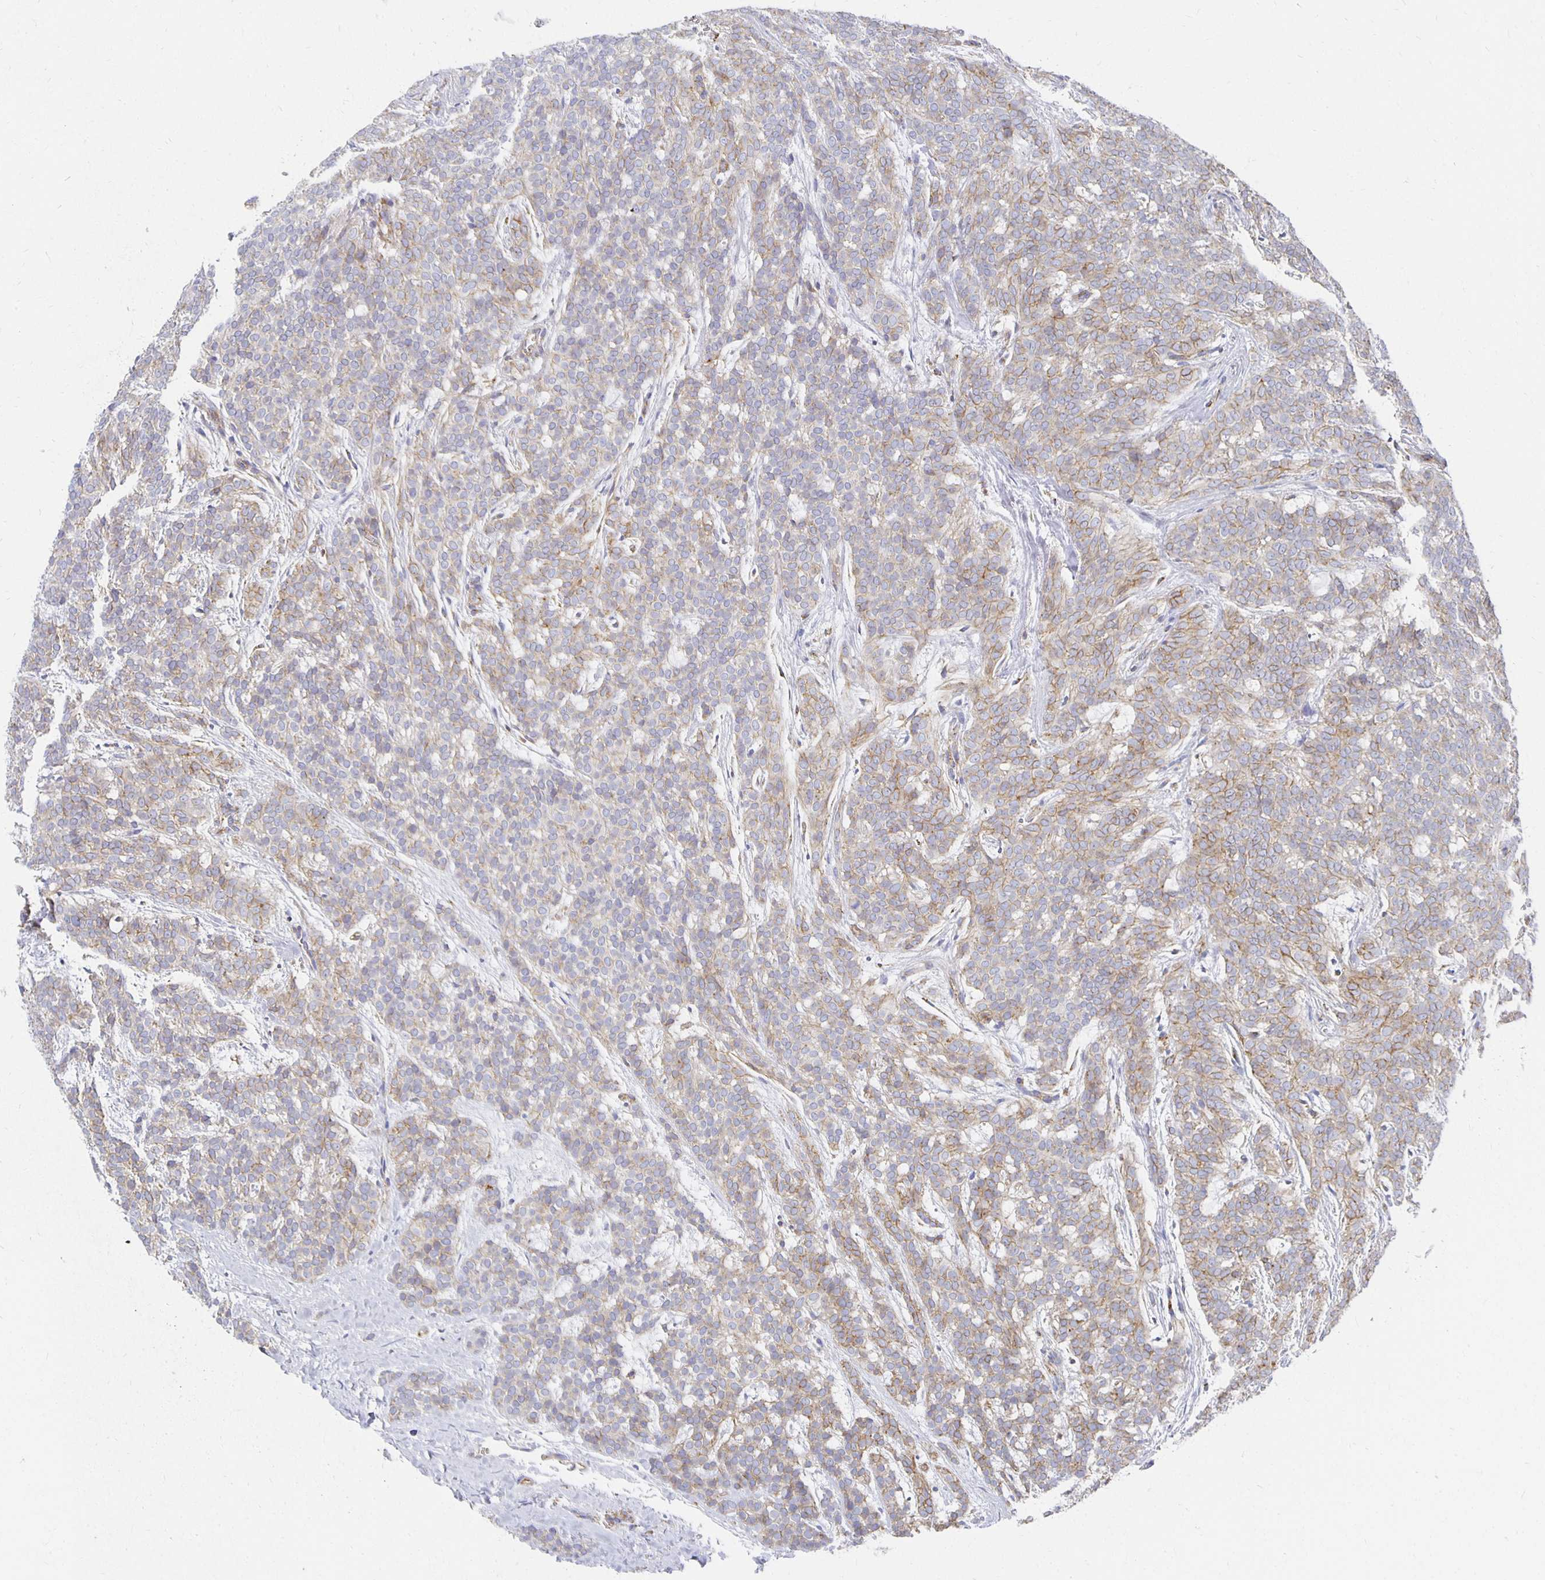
{"staining": {"intensity": "weak", "quantity": "25%-75%", "location": "cytoplasmic/membranous"}, "tissue": "head and neck cancer", "cell_type": "Tumor cells", "image_type": "cancer", "snomed": [{"axis": "morphology", "description": "Normal tissue, NOS"}, {"axis": "morphology", "description": "Adenocarcinoma, NOS"}, {"axis": "topography", "description": "Oral tissue"}, {"axis": "topography", "description": "Head-Neck"}], "caption": "This is an image of IHC staining of head and neck adenocarcinoma, which shows weak expression in the cytoplasmic/membranous of tumor cells.", "gene": "TAAR1", "patient": {"sex": "female", "age": 57}}